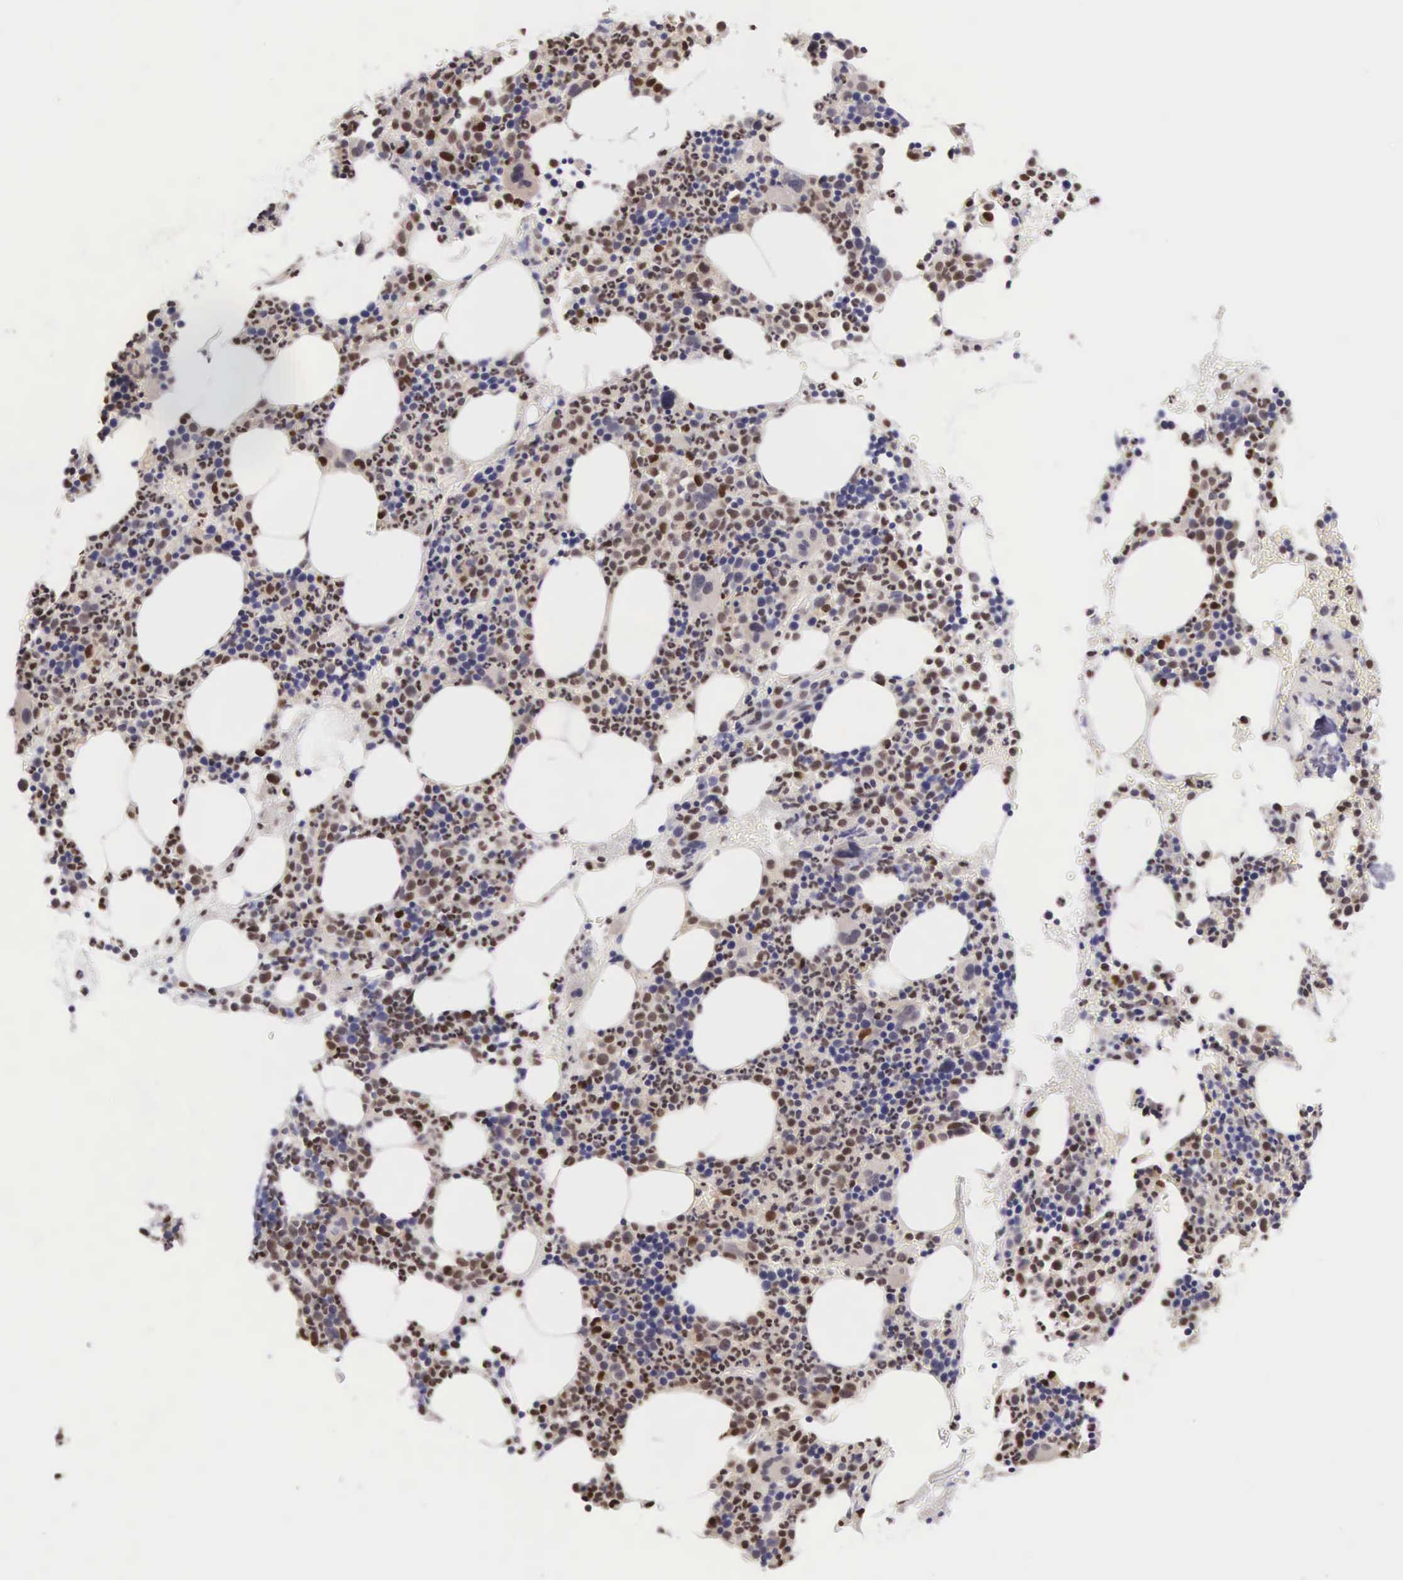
{"staining": {"intensity": "strong", "quantity": "25%-75%", "location": "nuclear"}, "tissue": "bone marrow", "cell_type": "Hematopoietic cells", "image_type": "normal", "snomed": [{"axis": "morphology", "description": "Normal tissue, NOS"}, {"axis": "topography", "description": "Bone marrow"}], "caption": "Immunohistochemistry (IHC) histopathology image of benign bone marrow stained for a protein (brown), which exhibits high levels of strong nuclear expression in approximately 25%-75% of hematopoietic cells.", "gene": "GRK3", "patient": {"sex": "male", "age": 82}}